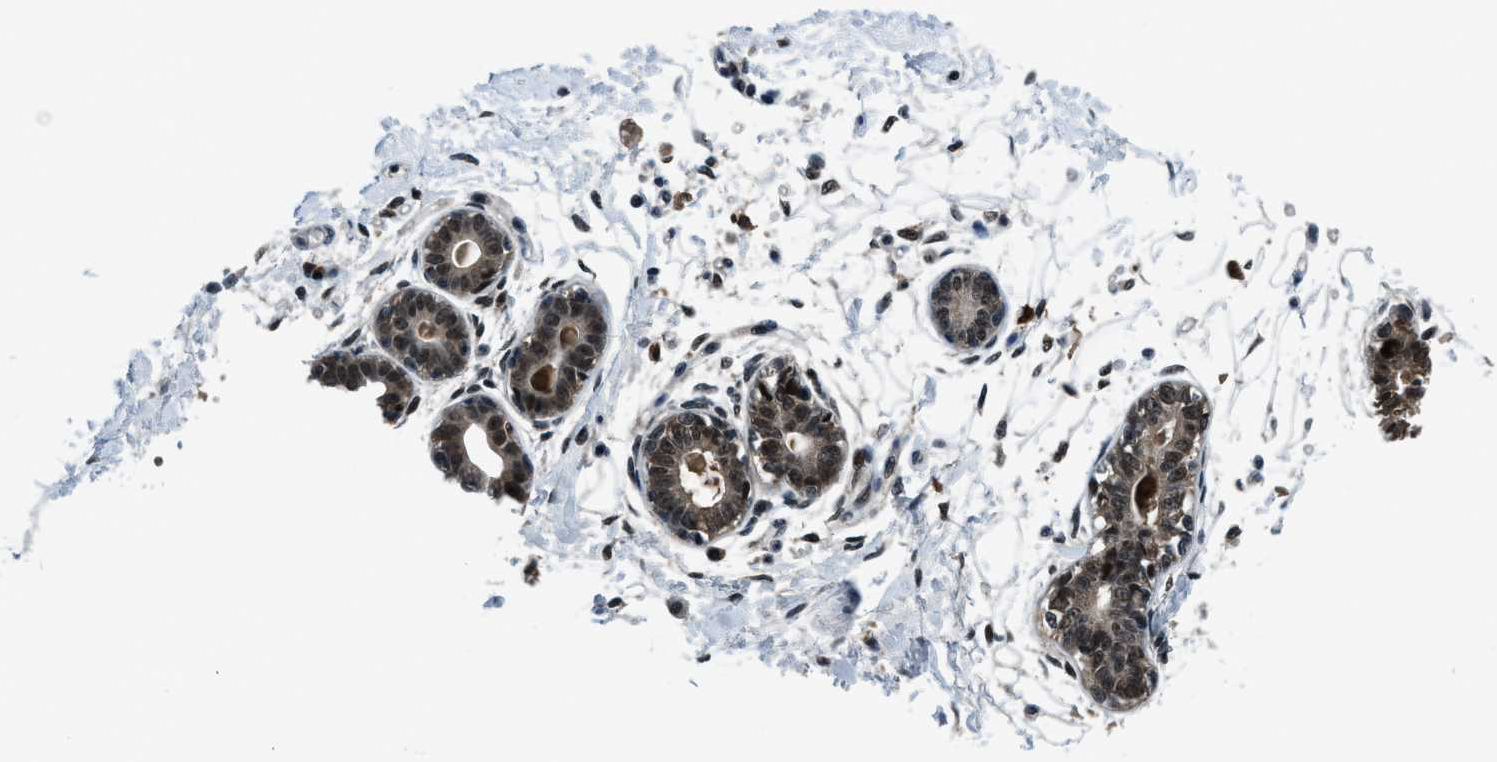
{"staining": {"intensity": "negative", "quantity": "none", "location": "none"}, "tissue": "breast", "cell_type": "Adipocytes", "image_type": "normal", "snomed": [{"axis": "morphology", "description": "Normal tissue, NOS"}, {"axis": "topography", "description": "Breast"}], "caption": "A high-resolution photomicrograph shows immunohistochemistry staining of normal breast, which shows no significant staining in adipocytes.", "gene": "ACTL9", "patient": {"sex": "female", "age": 45}}